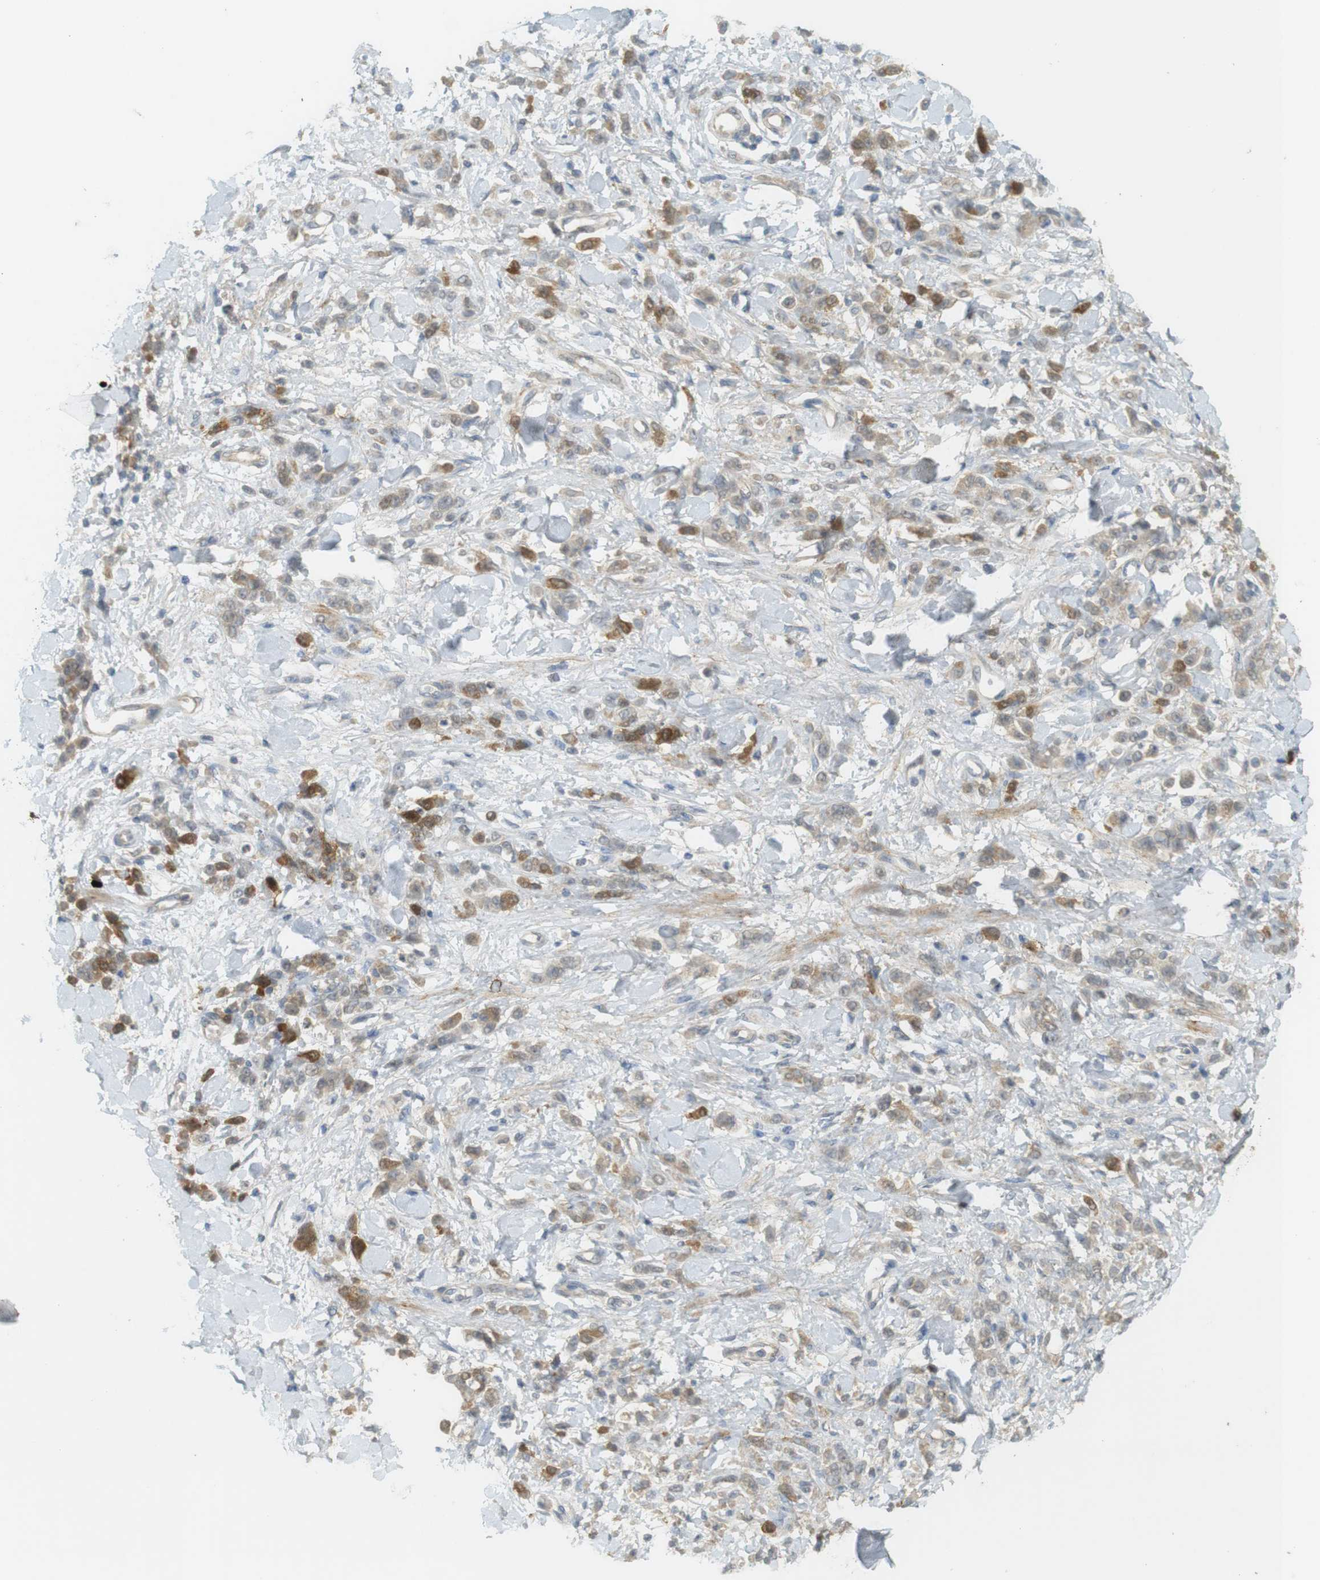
{"staining": {"intensity": "moderate", "quantity": "25%-75%", "location": "cytoplasmic/membranous"}, "tissue": "stomach cancer", "cell_type": "Tumor cells", "image_type": "cancer", "snomed": [{"axis": "morphology", "description": "Normal tissue, NOS"}, {"axis": "morphology", "description": "Adenocarcinoma, NOS"}, {"axis": "topography", "description": "Stomach"}], "caption": "DAB (3,3'-diaminobenzidine) immunohistochemical staining of human stomach cancer (adenocarcinoma) displays moderate cytoplasmic/membranous protein expression in about 25%-75% of tumor cells.", "gene": "TTK", "patient": {"sex": "male", "age": 82}}